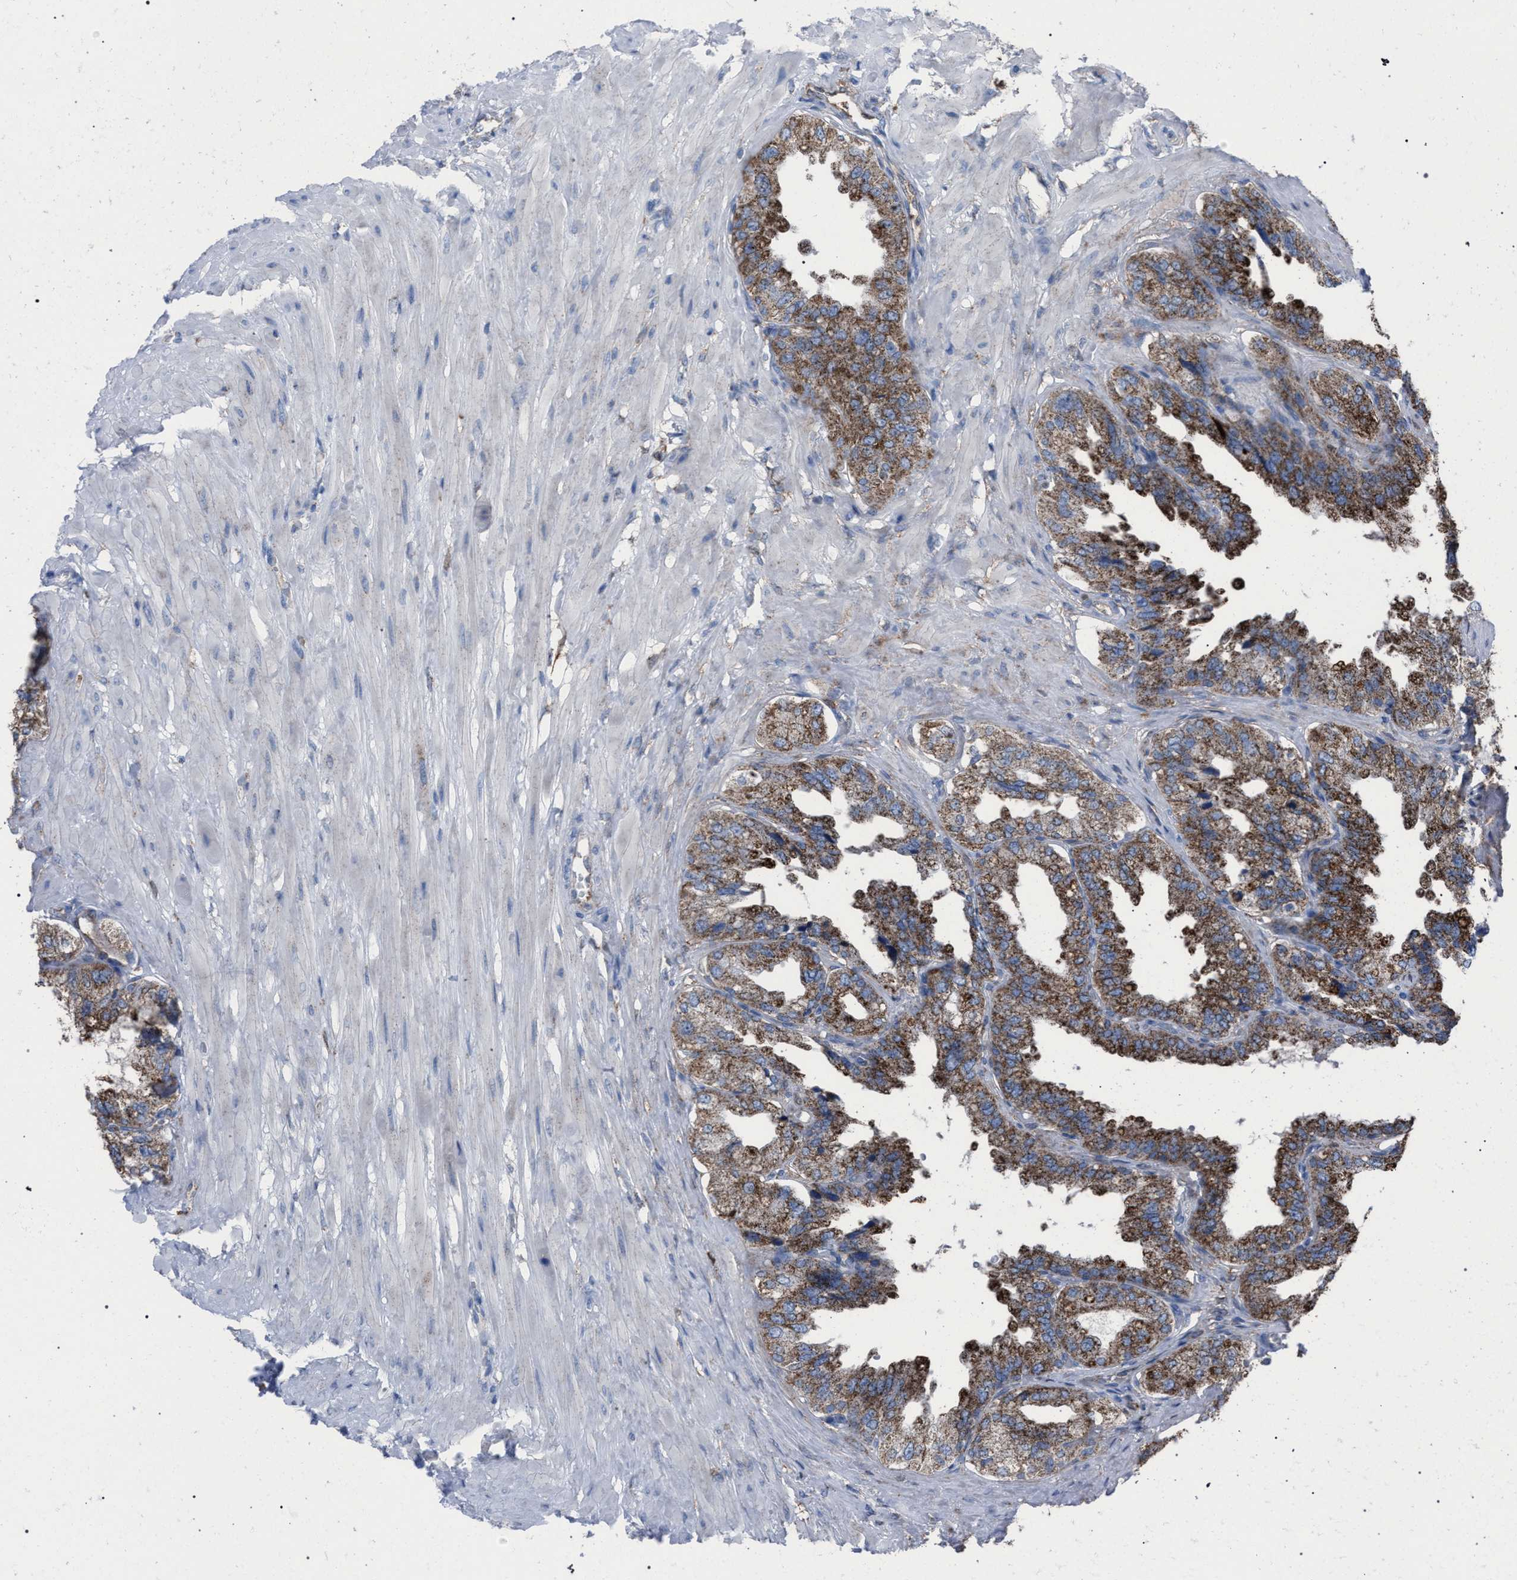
{"staining": {"intensity": "moderate", "quantity": ">75%", "location": "cytoplasmic/membranous"}, "tissue": "seminal vesicle", "cell_type": "Glandular cells", "image_type": "normal", "snomed": [{"axis": "morphology", "description": "Normal tissue, NOS"}, {"axis": "topography", "description": "Seminal veicle"}], "caption": "Immunohistochemistry (IHC) histopathology image of benign human seminal vesicle stained for a protein (brown), which reveals medium levels of moderate cytoplasmic/membranous staining in approximately >75% of glandular cells.", "gene": "HSD17B4", "patient": {"sex": "male", "age": 68}}